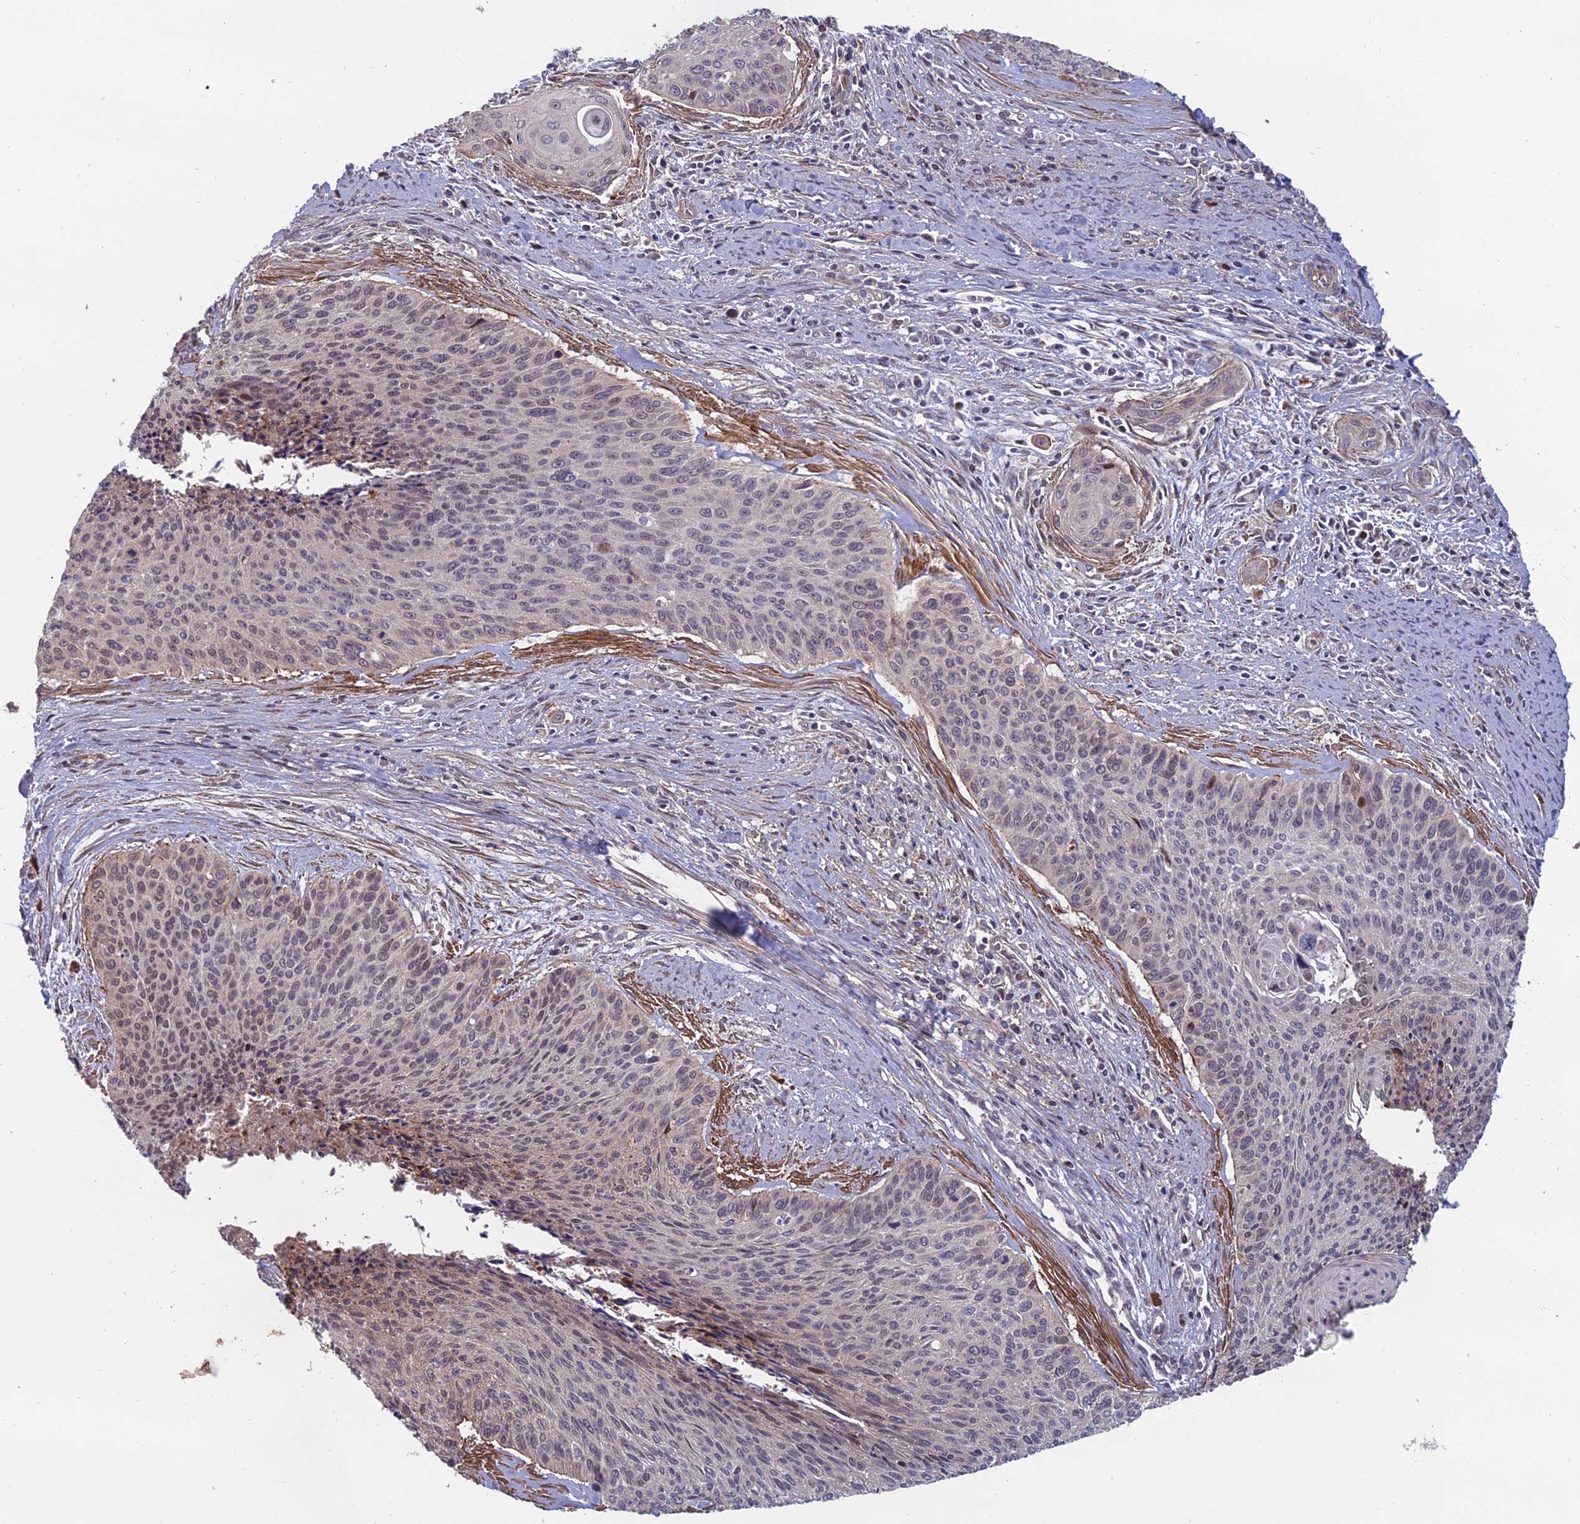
{"staining": {"intensity": "negative", "quantity": "none", "location": "none"}, "tissue": "cervical cancer", "cell_type": "Tumor cells", "image_type": "cancer", "snomed": [{"axis": "morphology", "description": "Squamous cell carcinoma, NOS"}, {"axis": "topography", "description": "Cervix"}], "caption": "Immunohistochemical staining of cervical cancer (squamous cell carcinoma) demonstrates no significant expression in tumor cells.", "gene": "CCDC183", "patient": {"sex": "female", "age": 55}}